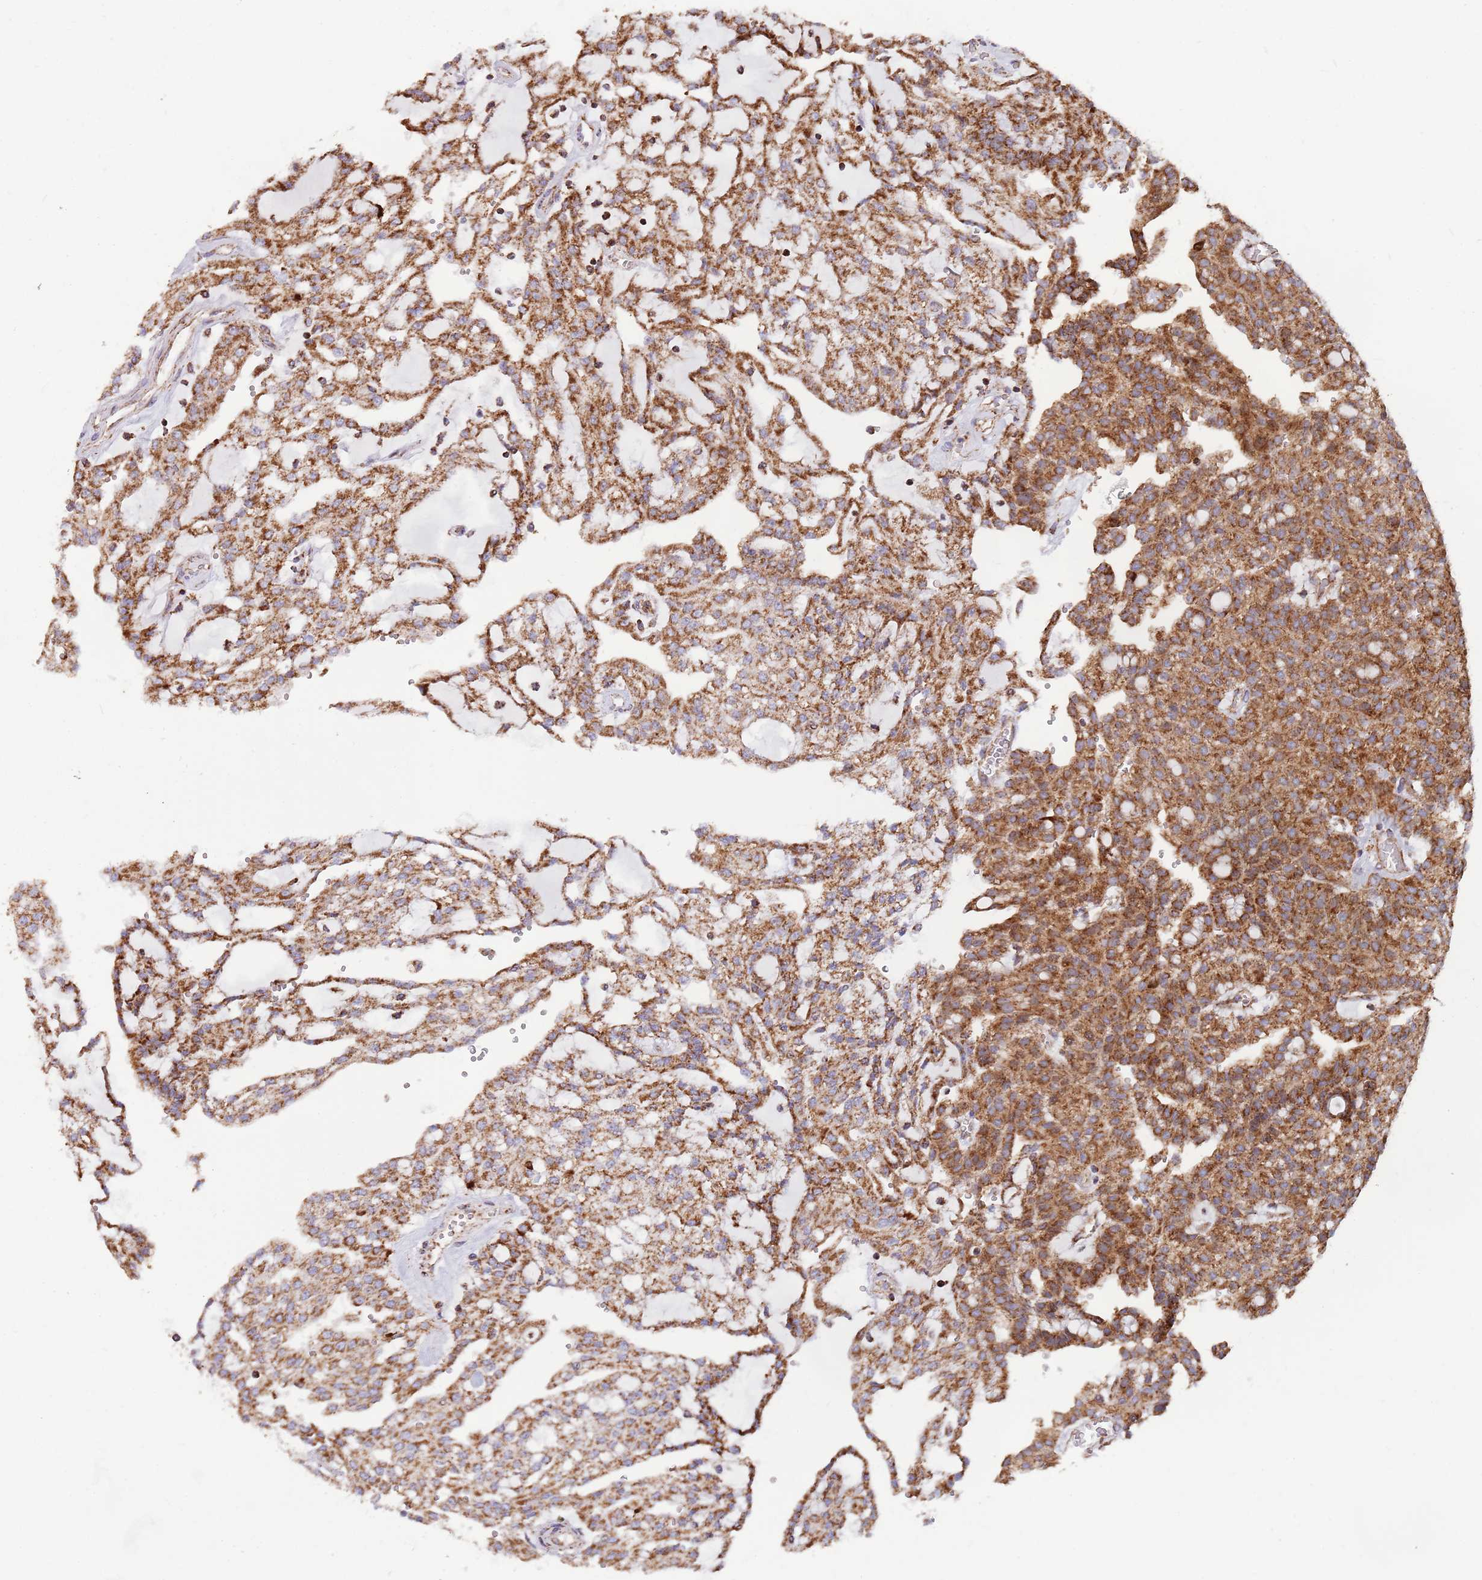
{"staining": {"intensity": "strong", "quantity": ">75%", "location": "cytoplasmic/membranous"}, "tissue": "renal cancer", "cell_type": "Tumor cells", "image_type": "cancer", "snomed": [{"axis": "morphology", "description": "Adenocarcinoma, NOS"}, {"axis": "topography", "description": "Kidney"}], "caption": "Protein staining of renal cancer tissue reveals strong cytoplasmic/membranous staining in about >75% of tumor cells.", "gene": "ATP5PD", "patient": {"sex": "male", "age": 63}}